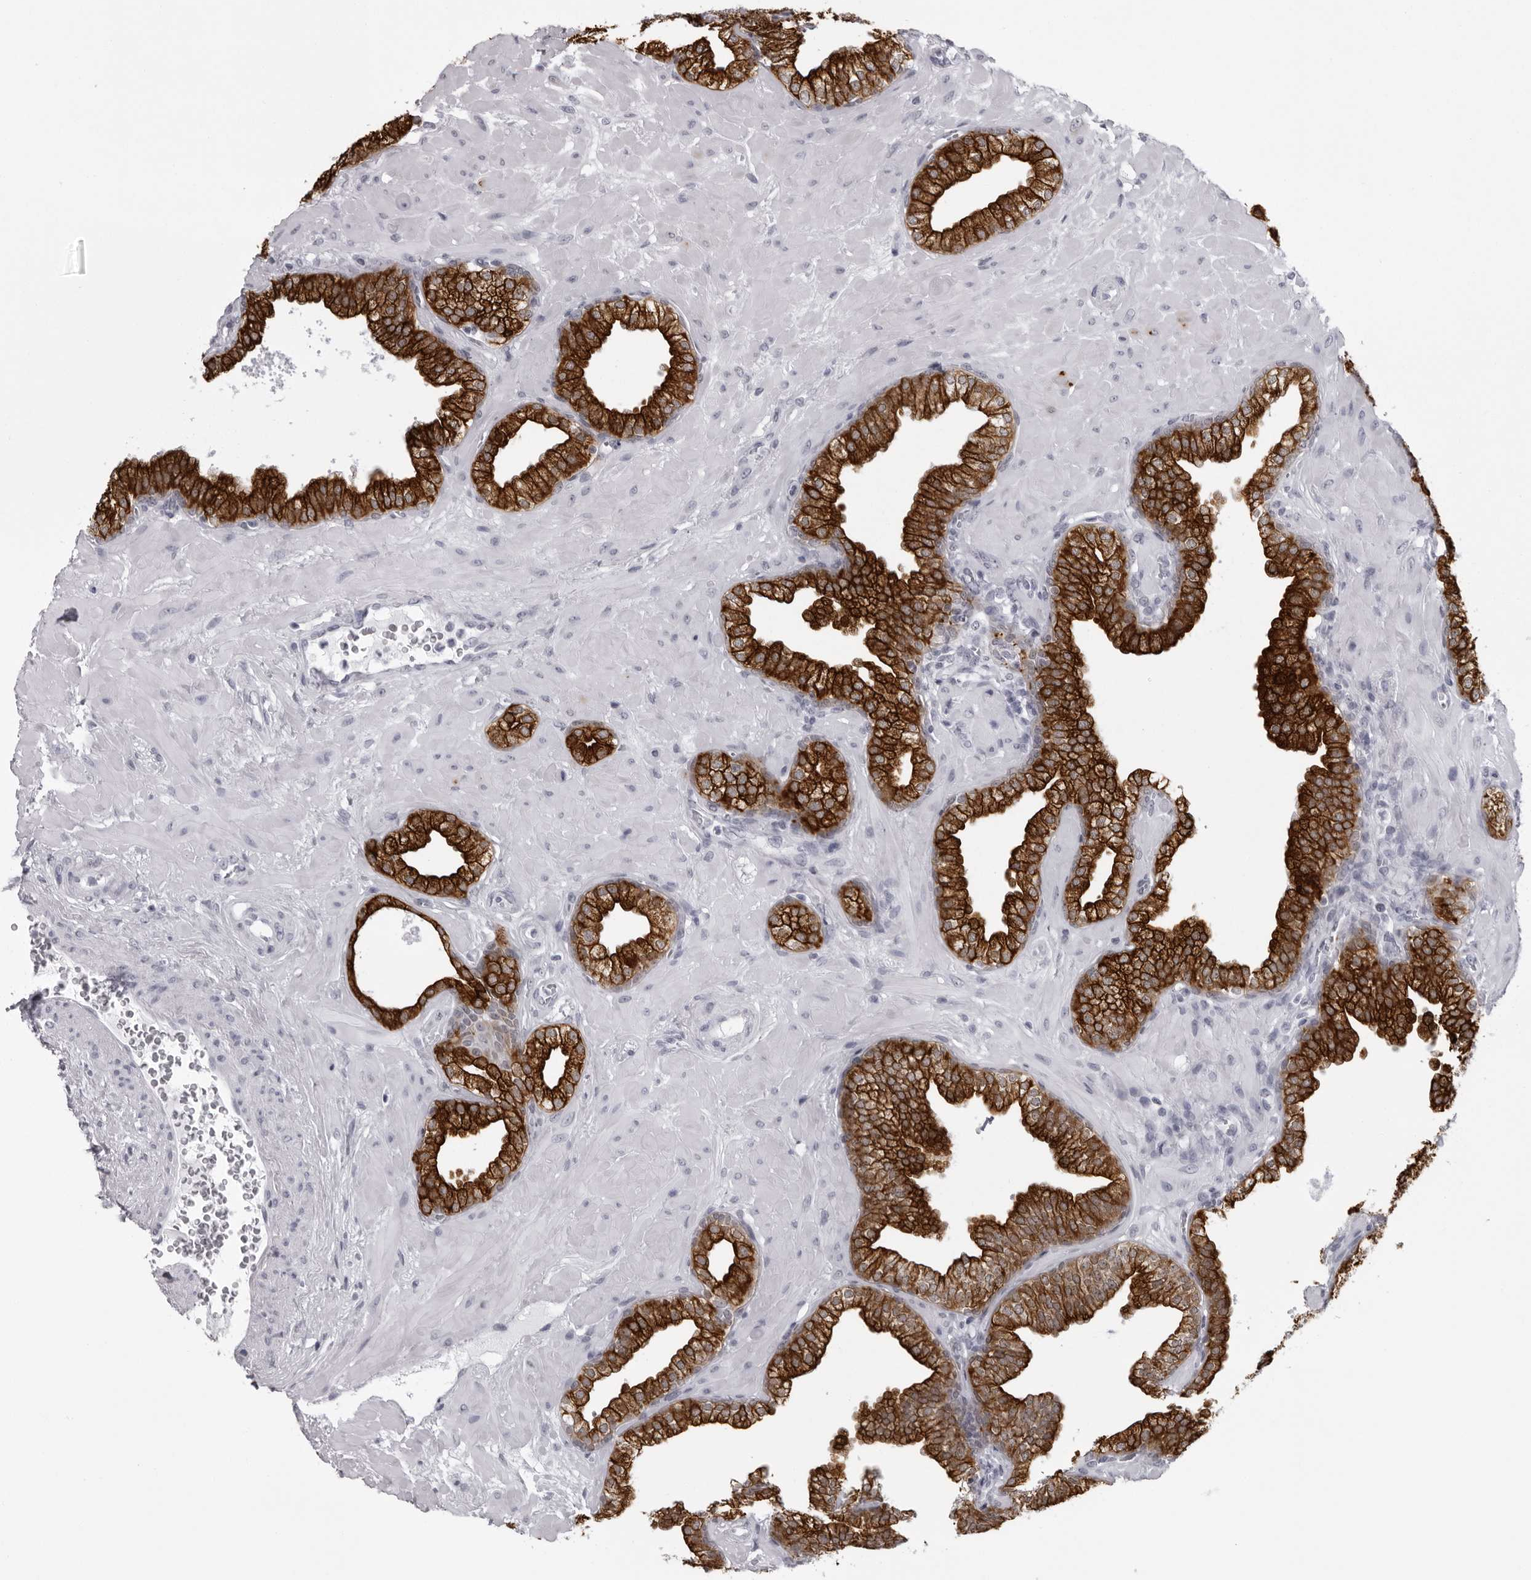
{"staining": {"intensity": "strong", "quantity": ">75%", "location": "cytoplasmic/membranous"}, "tissue": "prostate", "cell_type": "Glandular cells", "image_type": "normal", "snomed": [{"axis": "morphology", "description": "Normal tissue, NOS"}, {"axis": "morphology", "description": "Urothelial carcinoma, Low grade"}, {"axis": "topography", "description": "Urinary bladder"}, {"axis": "topography", "description": "Prostate"}], "caption": "A micrograph showing strong cytoplasmic/membranous positivity in approximately >75% of glandular cells in normal prostate, as visualized by brown immunohistochemical staining.", "gene": "UROD", "patient": {"sex": "male", "age": 60}}